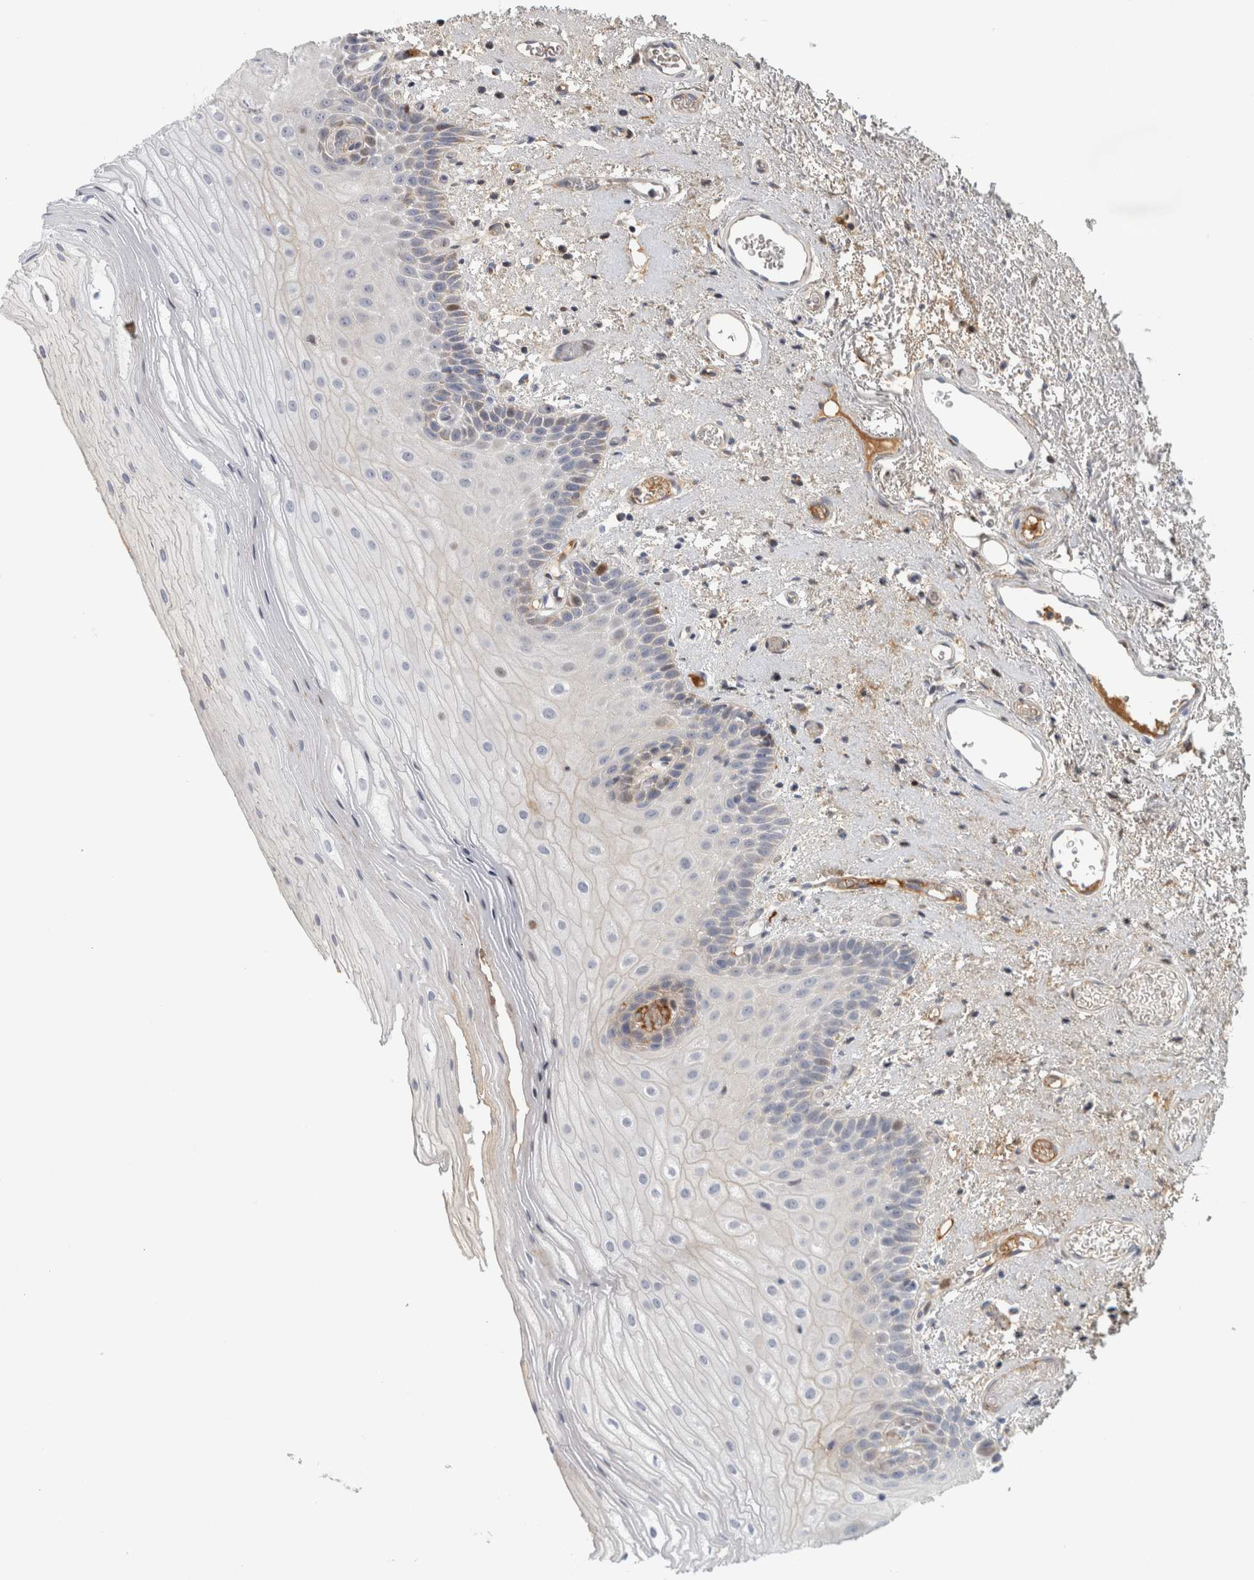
{"staining": {"intensity": "weak", "quantity": "<25%", "location": "cytoplasmic/membranous"}, "tissue": "oral mucosa", "cell_type": "Squamous epithelial cells", "image_type": "normal", "snomed": [{"axis": "morphology", "description": "Normal tissue, NOS"}, {"axis": "topography", "description": "Oral tissue"}], "caption": "This is an immunohistochemistry (IHC) histopathology image of unremarkable human oral mucosa. There is no staining in squamous epithelial cells.", "gene": "RBM48", "patient": {"sex": "male", "age": 52}}